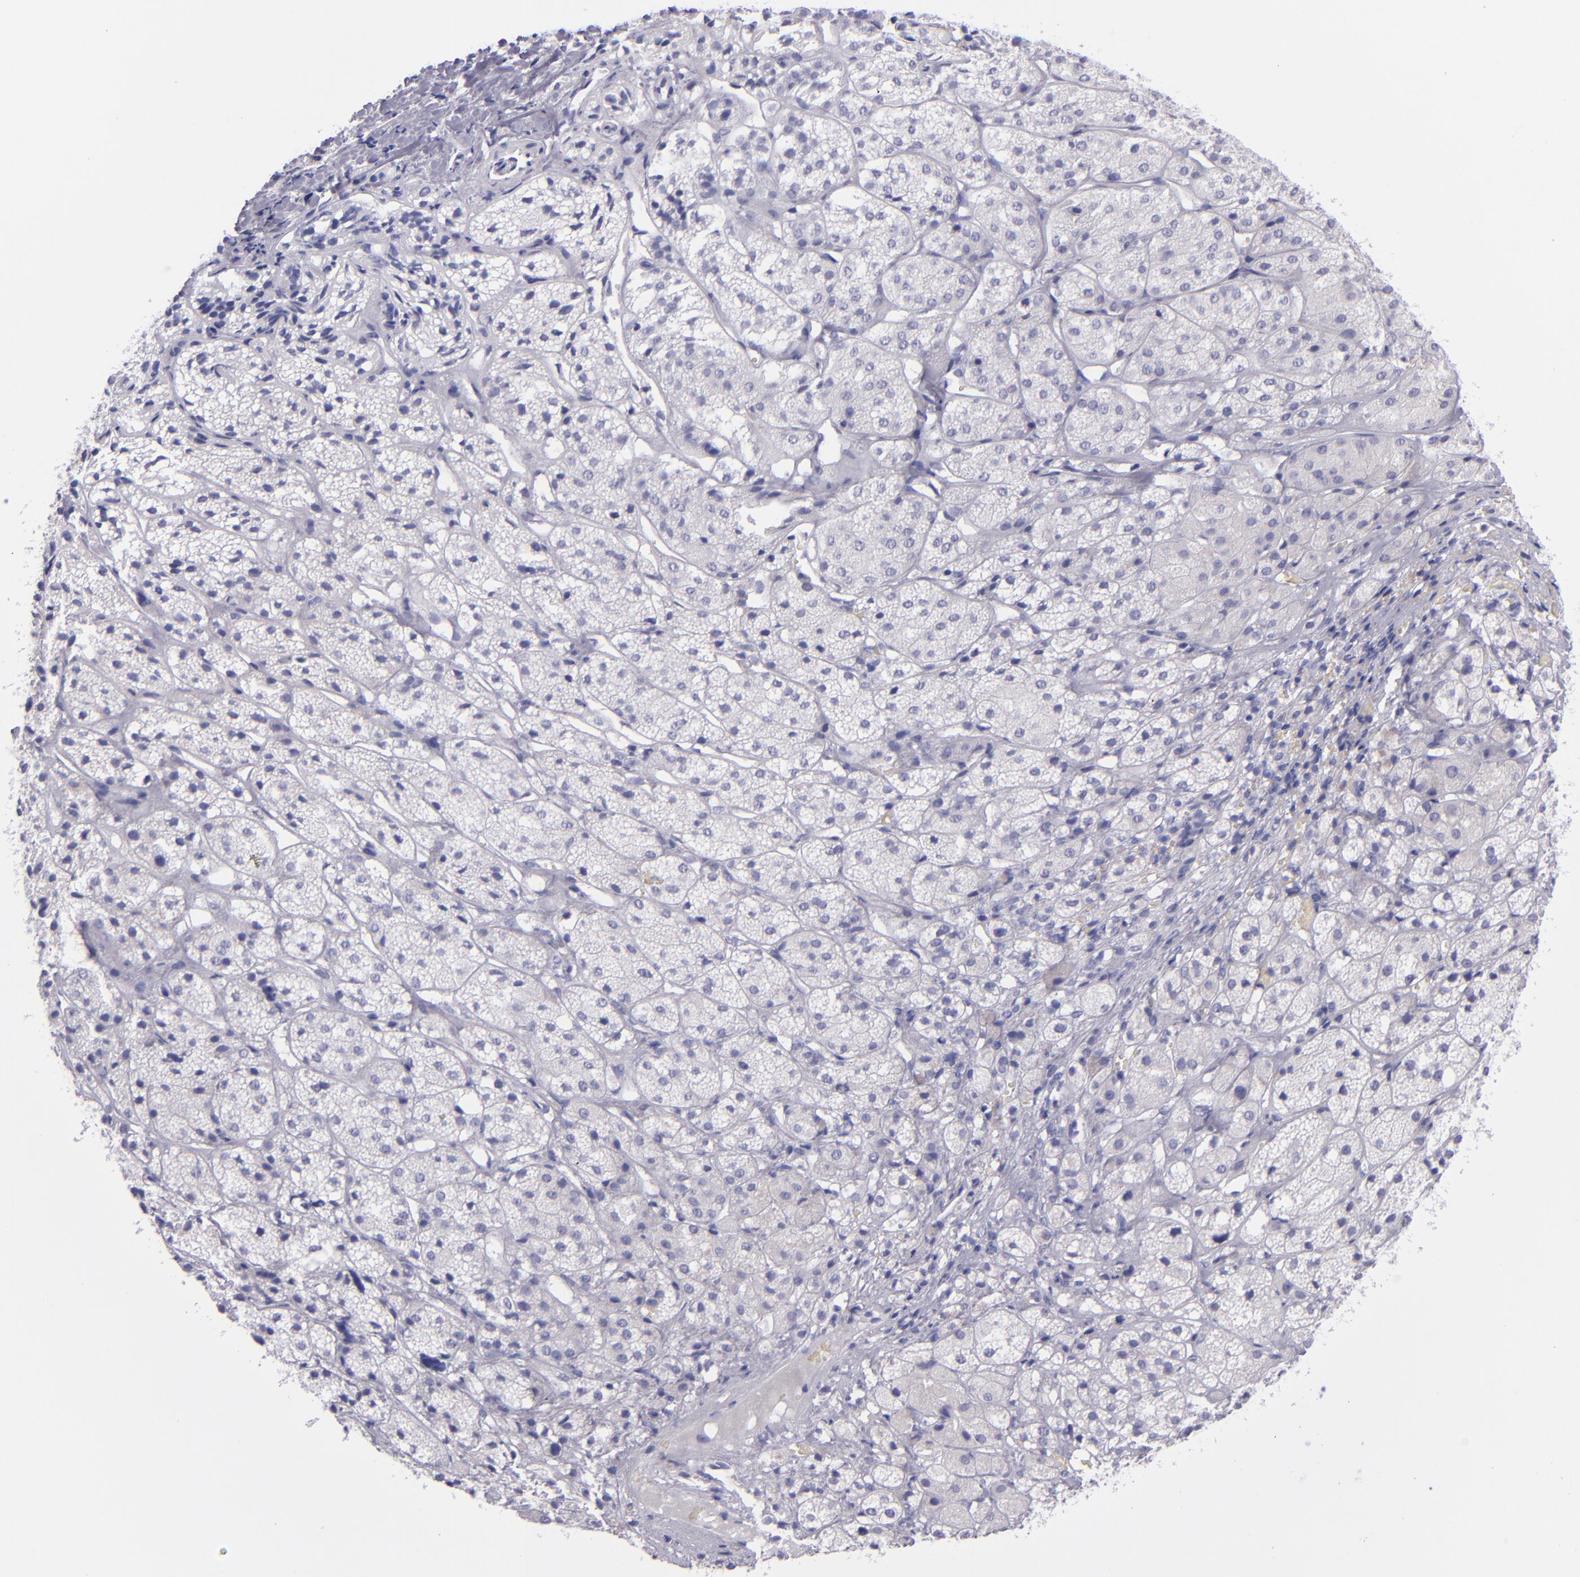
{"staining": {"intensity": "negative", "quantity": "none", "location": "none"}, "tissue": "adrenal gland", "cell_type": "Glandular cells", "image_type": "normal", "snomed": [{"axis": "morphology", "description": "Normal tissue, NOS"}, {"axis": "topography", "description": "Adrenal gland"}], "caption": "The histopathology image exhibits no significant positivity in glandular cells of adrenal gland.", "gene": "TNNT3", "patient": {"sex": "female", "age": 71}}